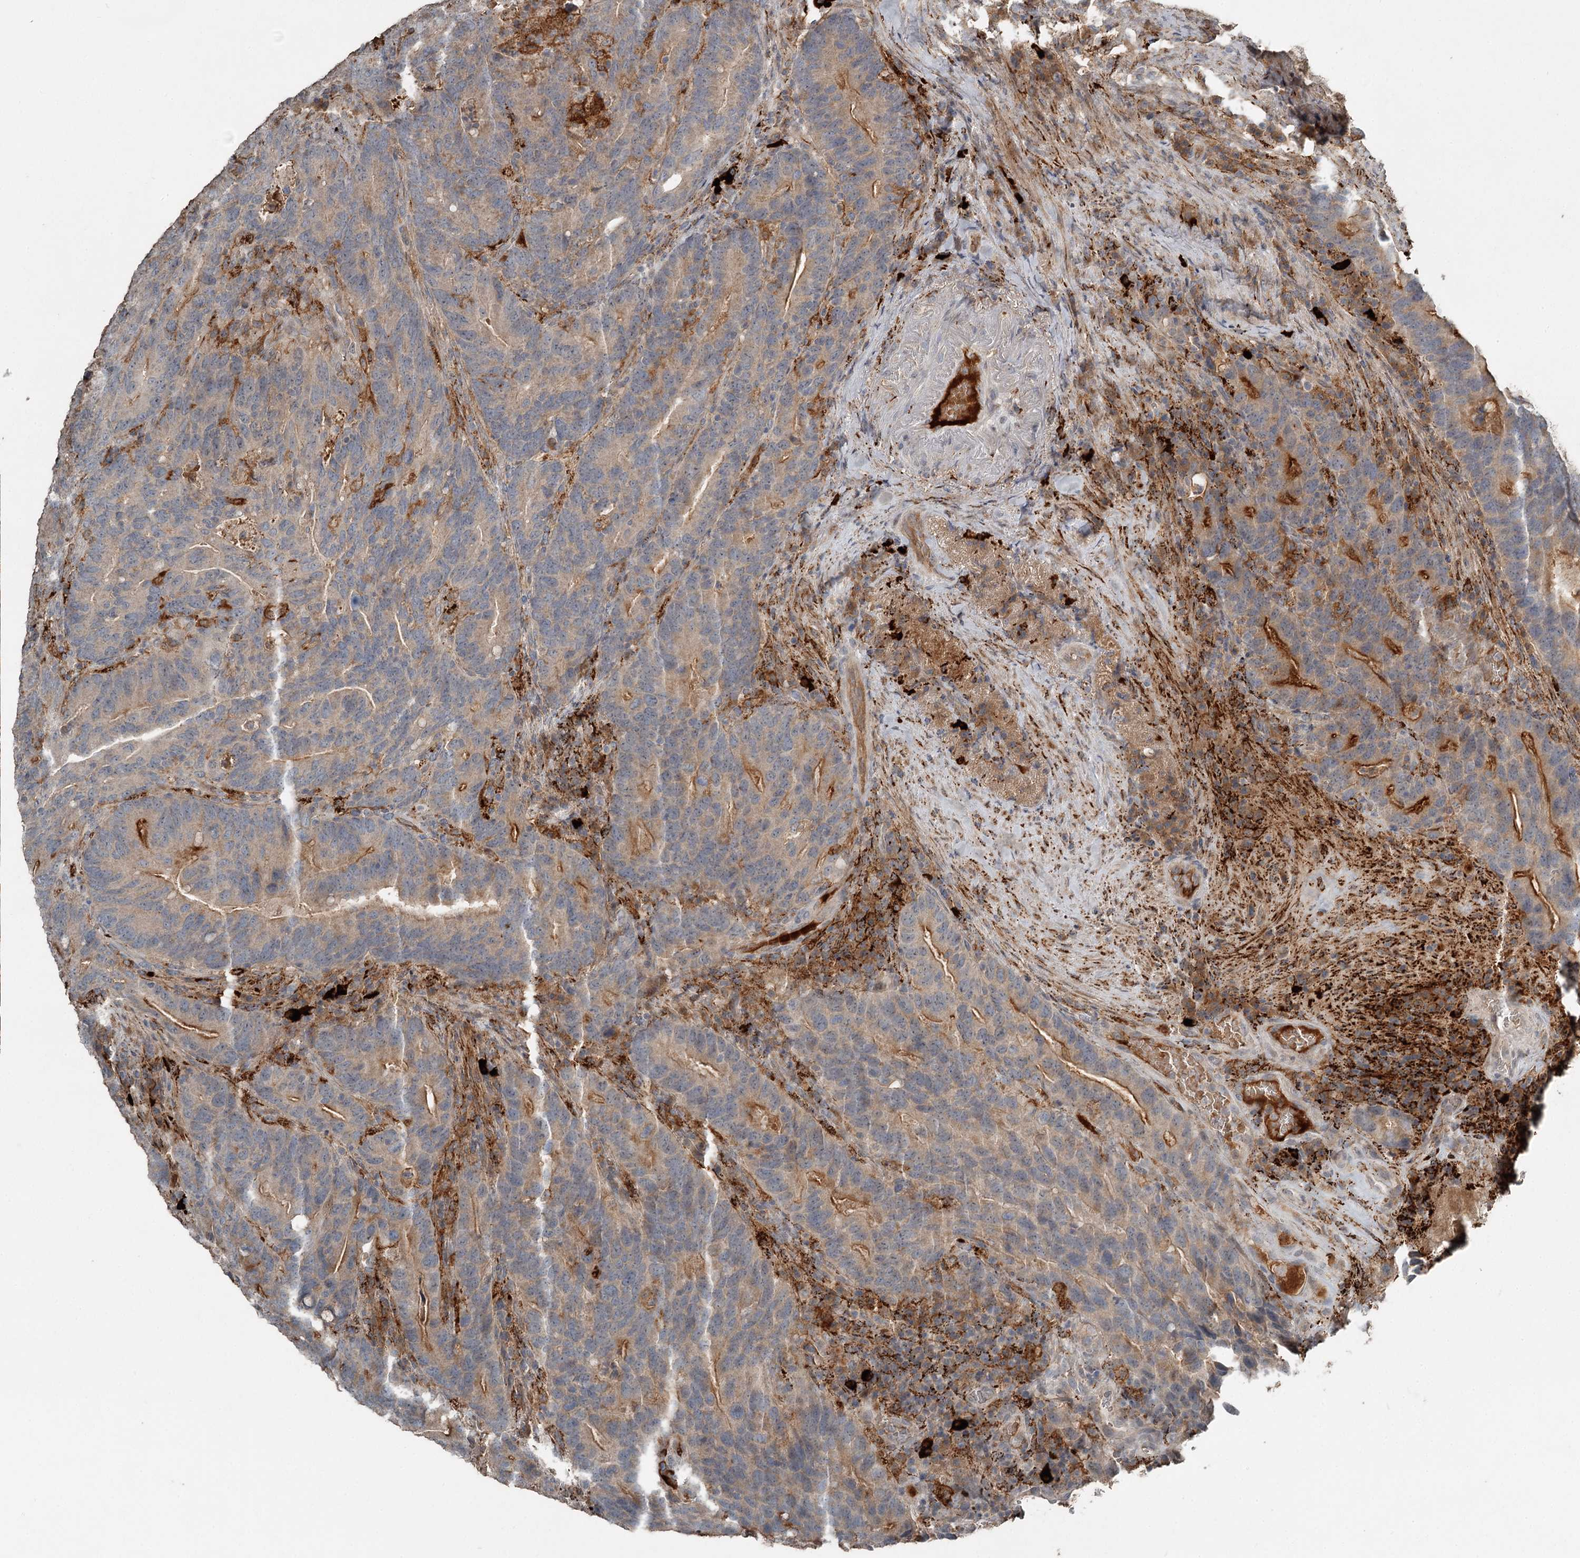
{"staining": {"intensity": "moderate", "quantity": "25%-75%", "location": "cytoplasmic/membranous"}, "tissue": "colorectal cancer", "cell_type": "Tumor cells", "image_type": "cancer", "snomed": [{"axis": "morphology", "description": "Adenocarcinoma, NOS"}, {"axis": "topography", "description": "Colon"}], "caption": "The histopathology image shows a brown stain indicating the presence of a protein in the cytoplasmic/membranous of tumor cells in colorectal adenocarcinoma.", "gene": "SLC39A8", "patient": {"sex": "female", "age": 66}}